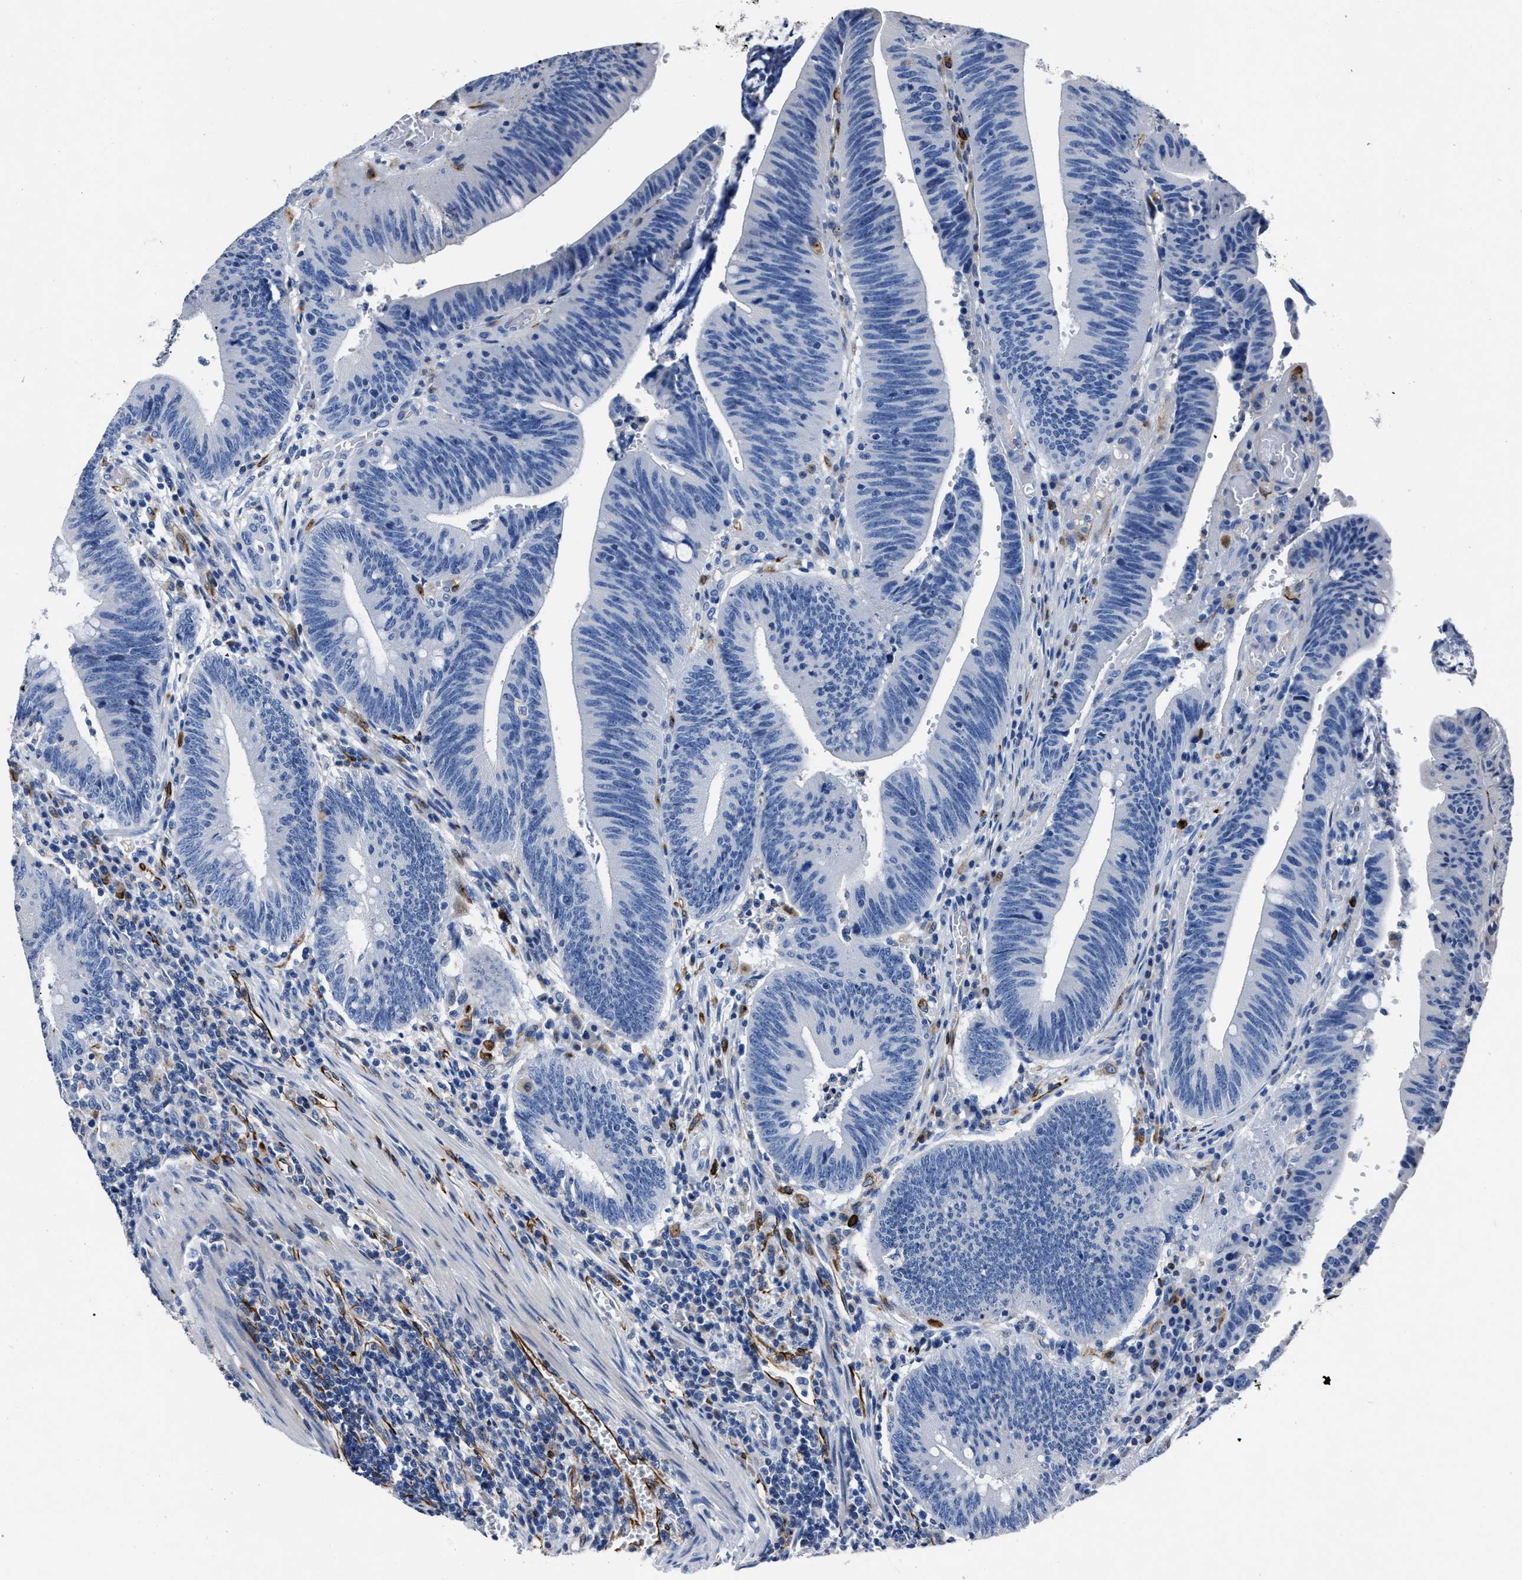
{"staining": {"intensity": "negative", "quantity": "none", "location": "none"}, "tissue": "colorectal cancer", "cell_type": "Tumor cells", "image_type": "cancer", "snomed": [{"axis": "morphology", "description": "Normal tissue, NOS"}, {"axis": "morphology", "description": "Adenocarcinoma, NOS"}, {"axis": "topography", "description": "Rectum"}], "caption": "Tumor cells show no significant staining in colorectal cancer. (IHC, brightfield microscopy, high magnification).", "gene": "OR10G3", "patient": {"sex": "female", "age": 66}}